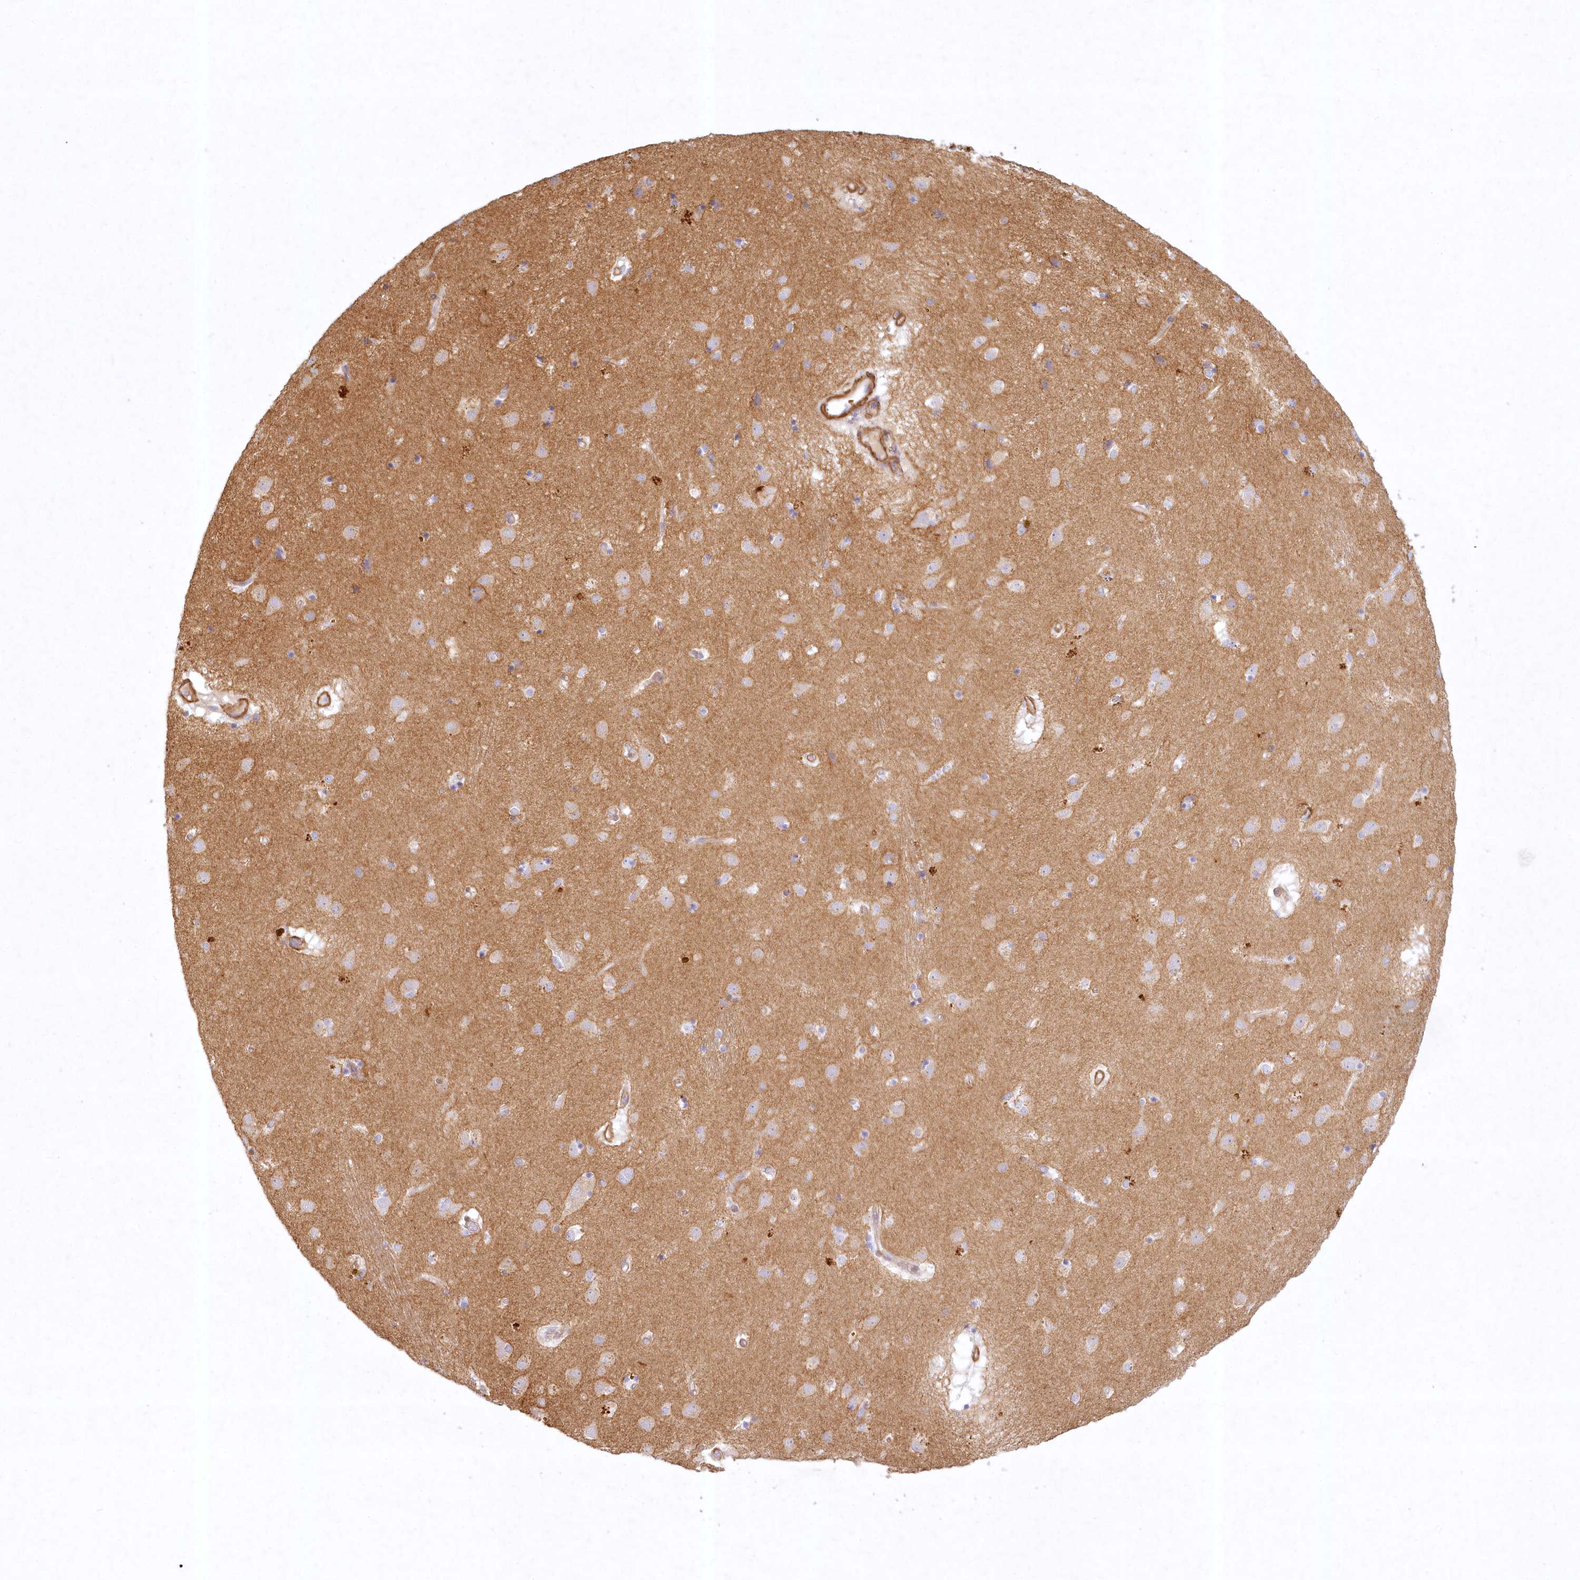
{"staining": {"intensity": "negative", "quantity": "none", "location": "none"}, "tissue": "caudate", "cell_type": "Glial cells", "image_type": "normal", "snomed": [{"axis": "morphology", "description": "Normal tissue, NOS"}, {"axis": "topography", "description": "Lateral ventricle wall"}], "caption": "Immunohistochemistry micrograph of benign caudate: human caudate stained with DAB displays no significant protein staining in glial cells. Nuclei are stained in blue.", "gene": "INPP4B", "patient": {"sex": "male", "age": 70}}